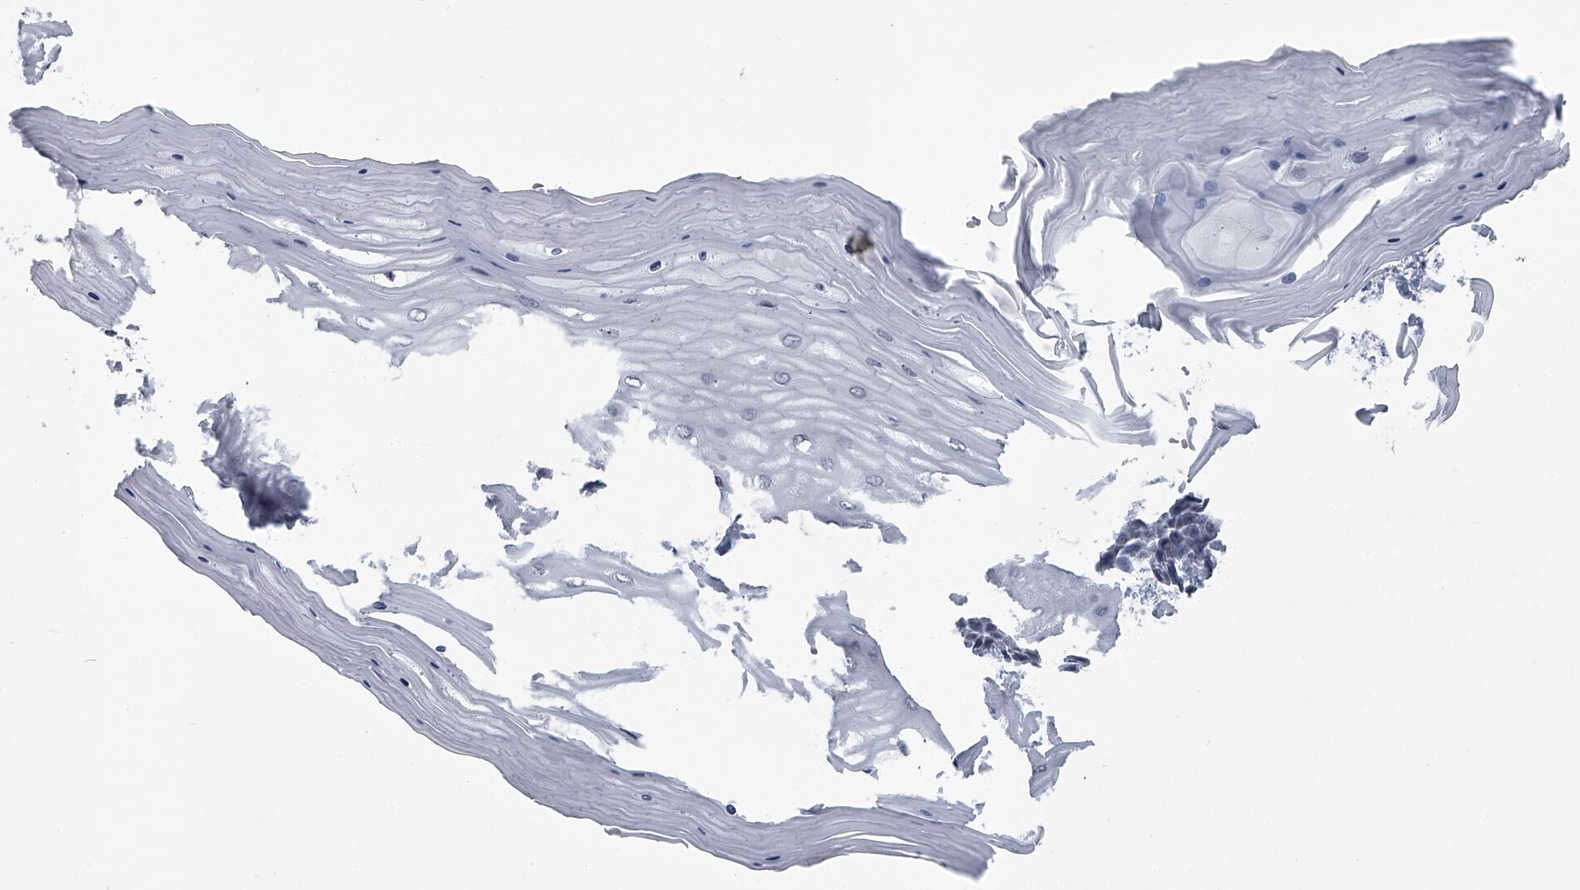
{"staining": {"intensity": "moderate", "quantity": "<25%", "location": "cytoplasmic/membranous"}, "tissue": "cervix", "cell_type": "Glandular cells", "image_type": "normal", "snomed": [{"axis": "morphology", "description": "Normal tissue, NOS"}, {"axis": "topography", "description": "Cervix"}], "caption": "Immunohistochemical staining of unremarkable cervix shows low levels of moderate cytoplasmic/membranous expression in about <25% of glandular cells. (IHC, brightfield microscopy, high magnification).", "gene": "PPP2R5D", "patient": {"sex": "female", "age": 55}}